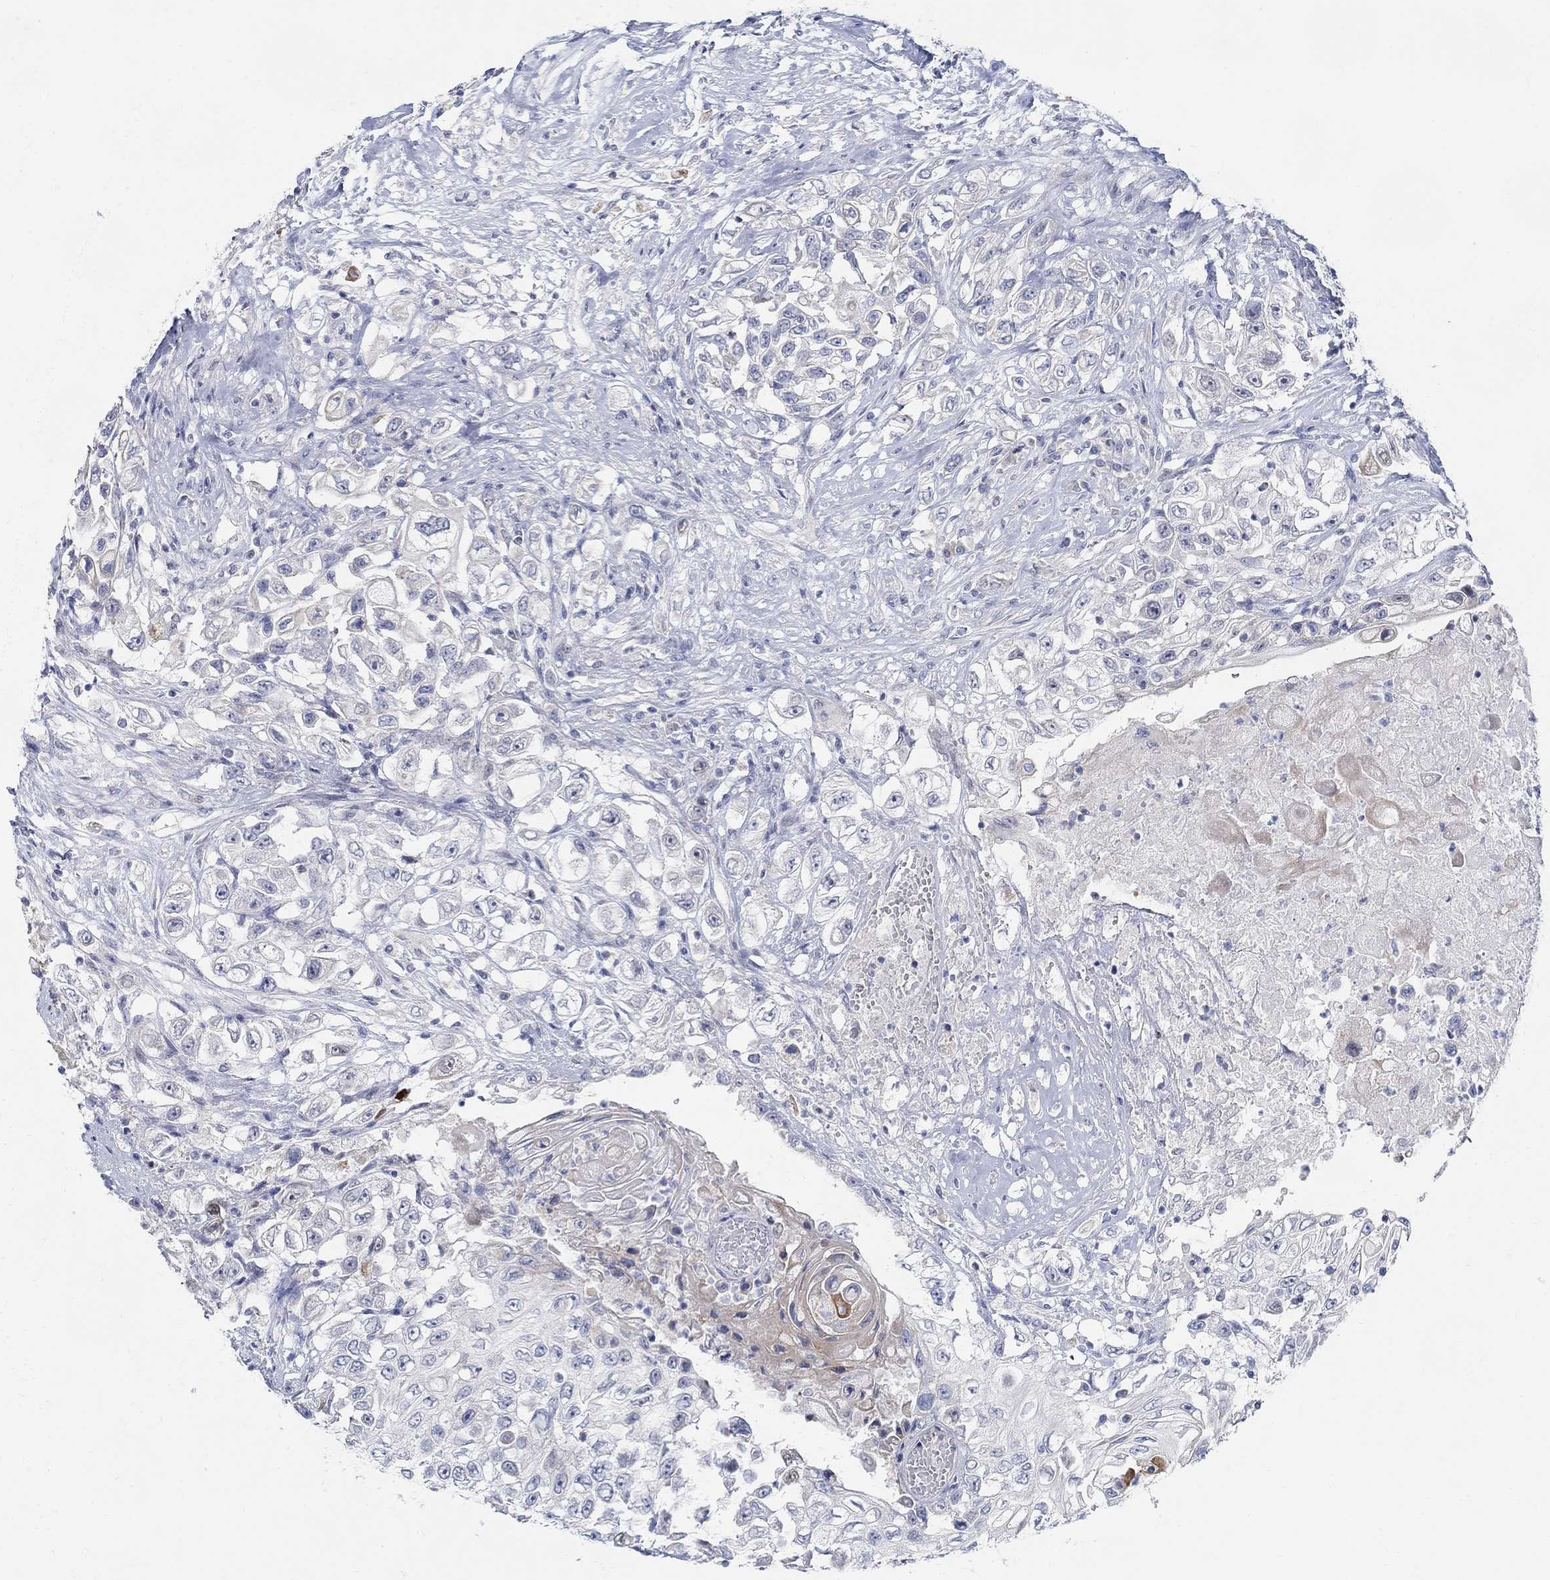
{"staining": {"intensity": "negative", "quantity": "none", "location": "none"}, "tissue": "urothelial cancer", "cell_type": "Tumor cells", "image_type": "cancer", "snomed": [{"axis": "morphology", "description": "Urothelial carcinoma, High grade"}, {"axis": "topography", "description": "Urinary bladder"}], "caption": "Immunohistochemistry (IHC) histopathology image of urothelial cancer stained for a protein (brown), which demonstrates no staining in tumor cells.", "gene": "ANO7", "patient": {"sex": "female", "age": 56}}